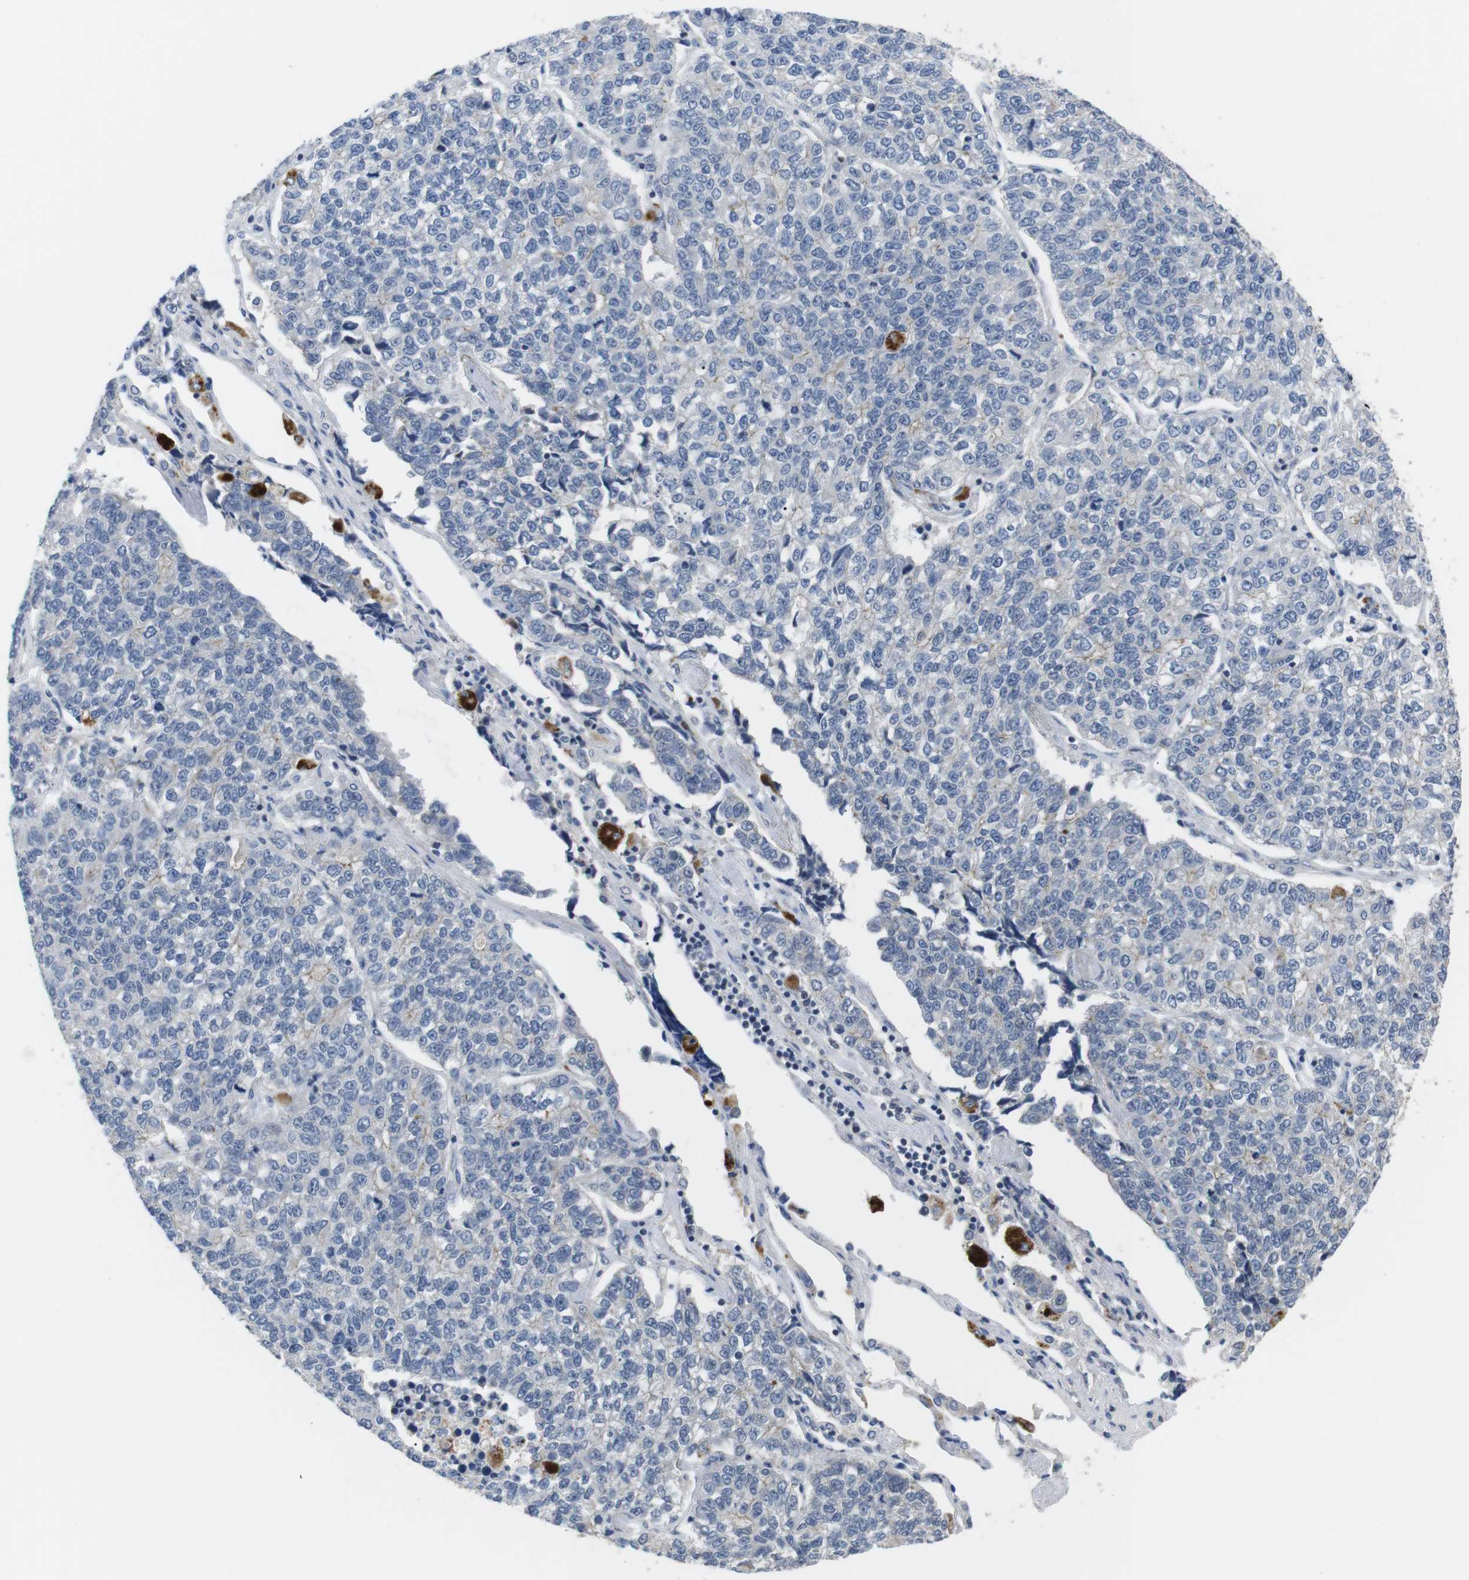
{"staining": {"intensity": "negative", "quantity": "none", "location": "none"}, "tissue": "lung cancer", "cell_type": "Tumor cells", "image_type": "cancer", "snomed": [{"axis": "morphology", "description": "Adenocarcinoma, NOS"}, {"axis": "topography", "description": "Lung"}], "caption": "Lung adenocarcinoma was stained to show a protein in brown. There is no significant staining in tumor cells.", "gene": "NECTIN1", "patient": {"sex": "male", "age": 49}}